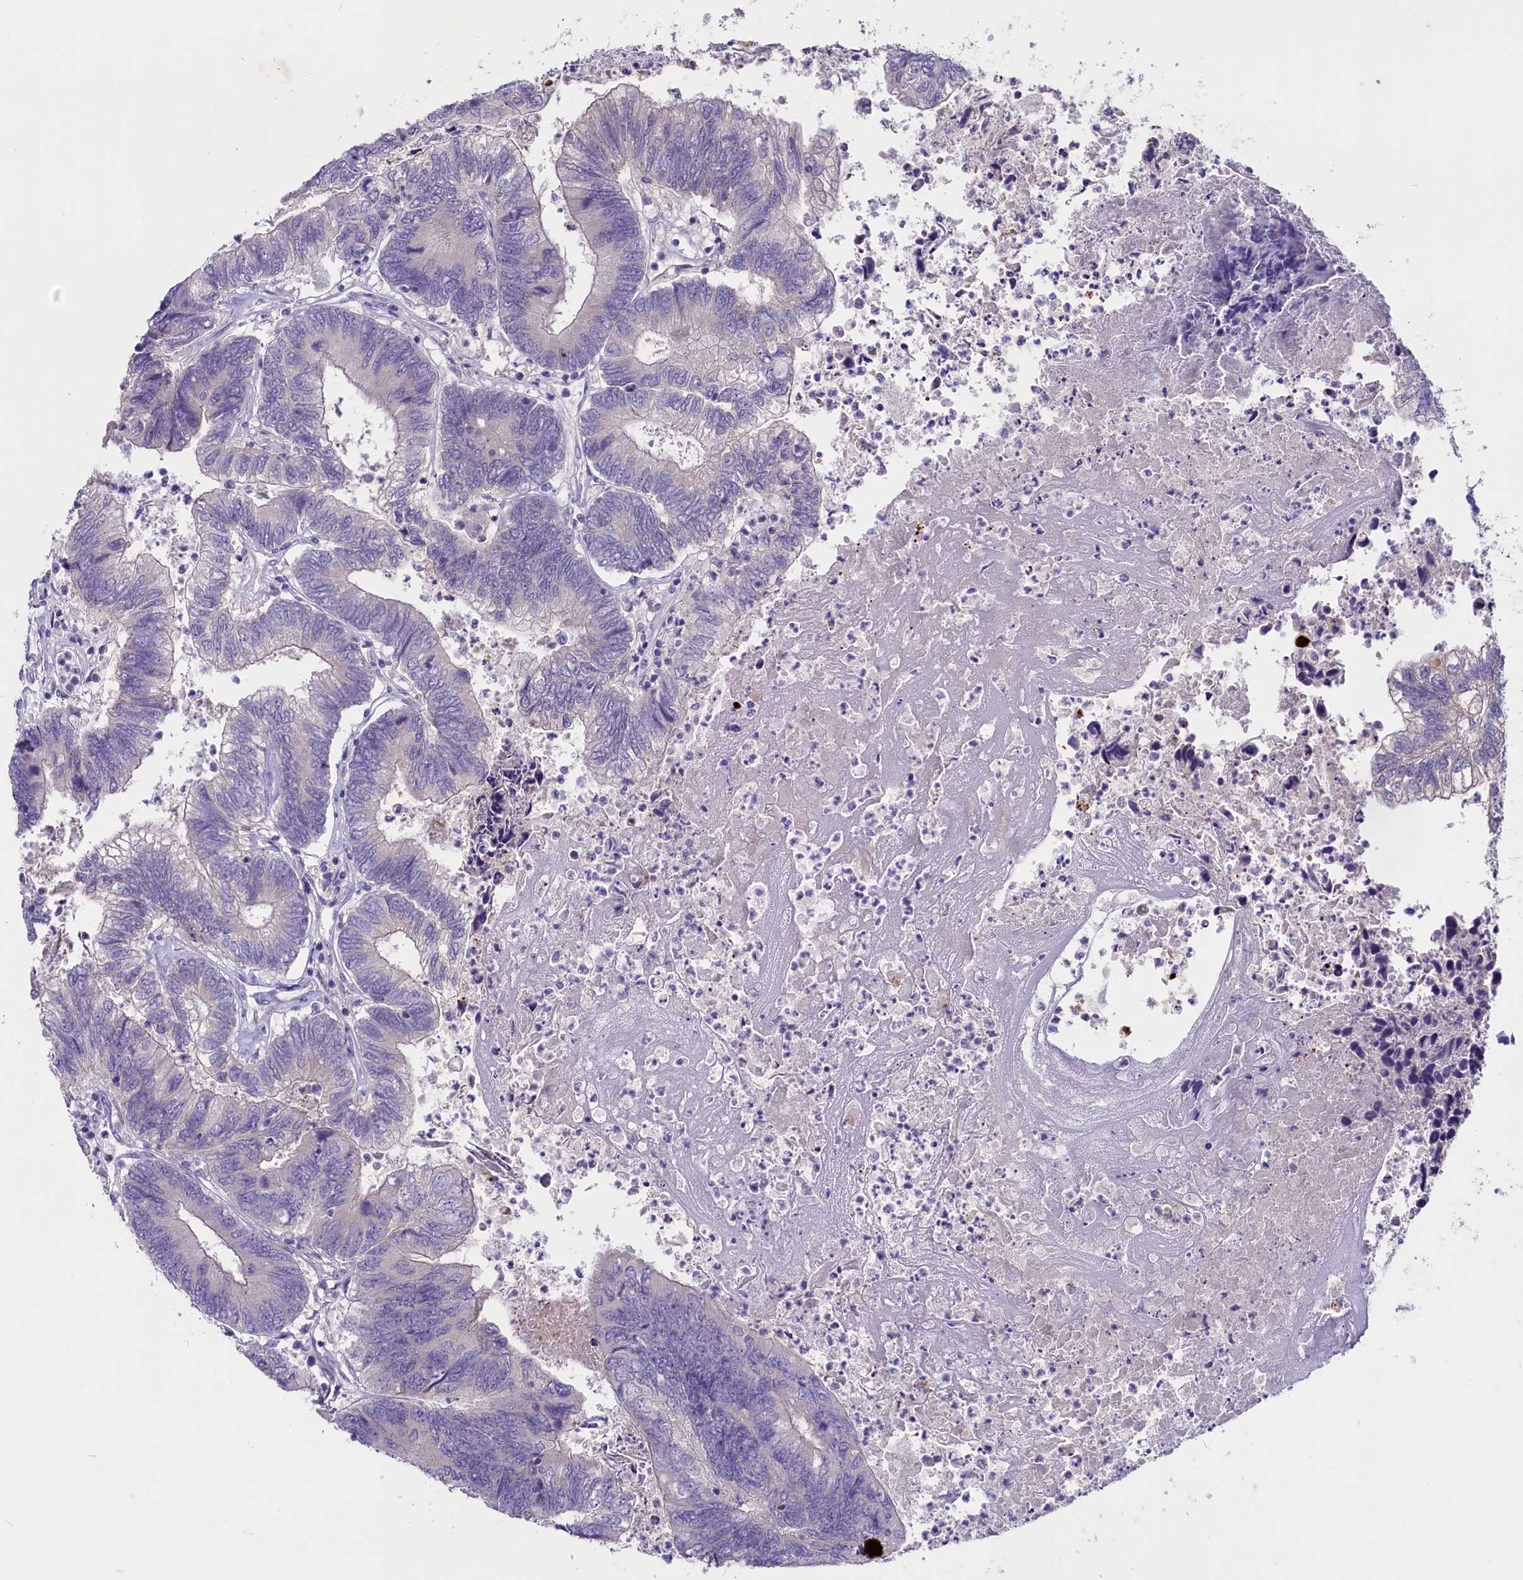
{"staining": {"intensity": "negative", "quantity": "none", "location": "none"}, "tissue": "colorectal cancer", "cell_type": "Tumor cells", "image_type": "cancer", "snomed": [{"axis": "morphology", "description": "Adenocarcinoma, NOS"}, {"axis": "topography", "description": "Colon"}], "caption": "There is no significant positivity in tumor cells of colorectal cancer (adenocarcinoma).", "gene": "CD99L2", "patient": {"sex": "female", "age": 67}}